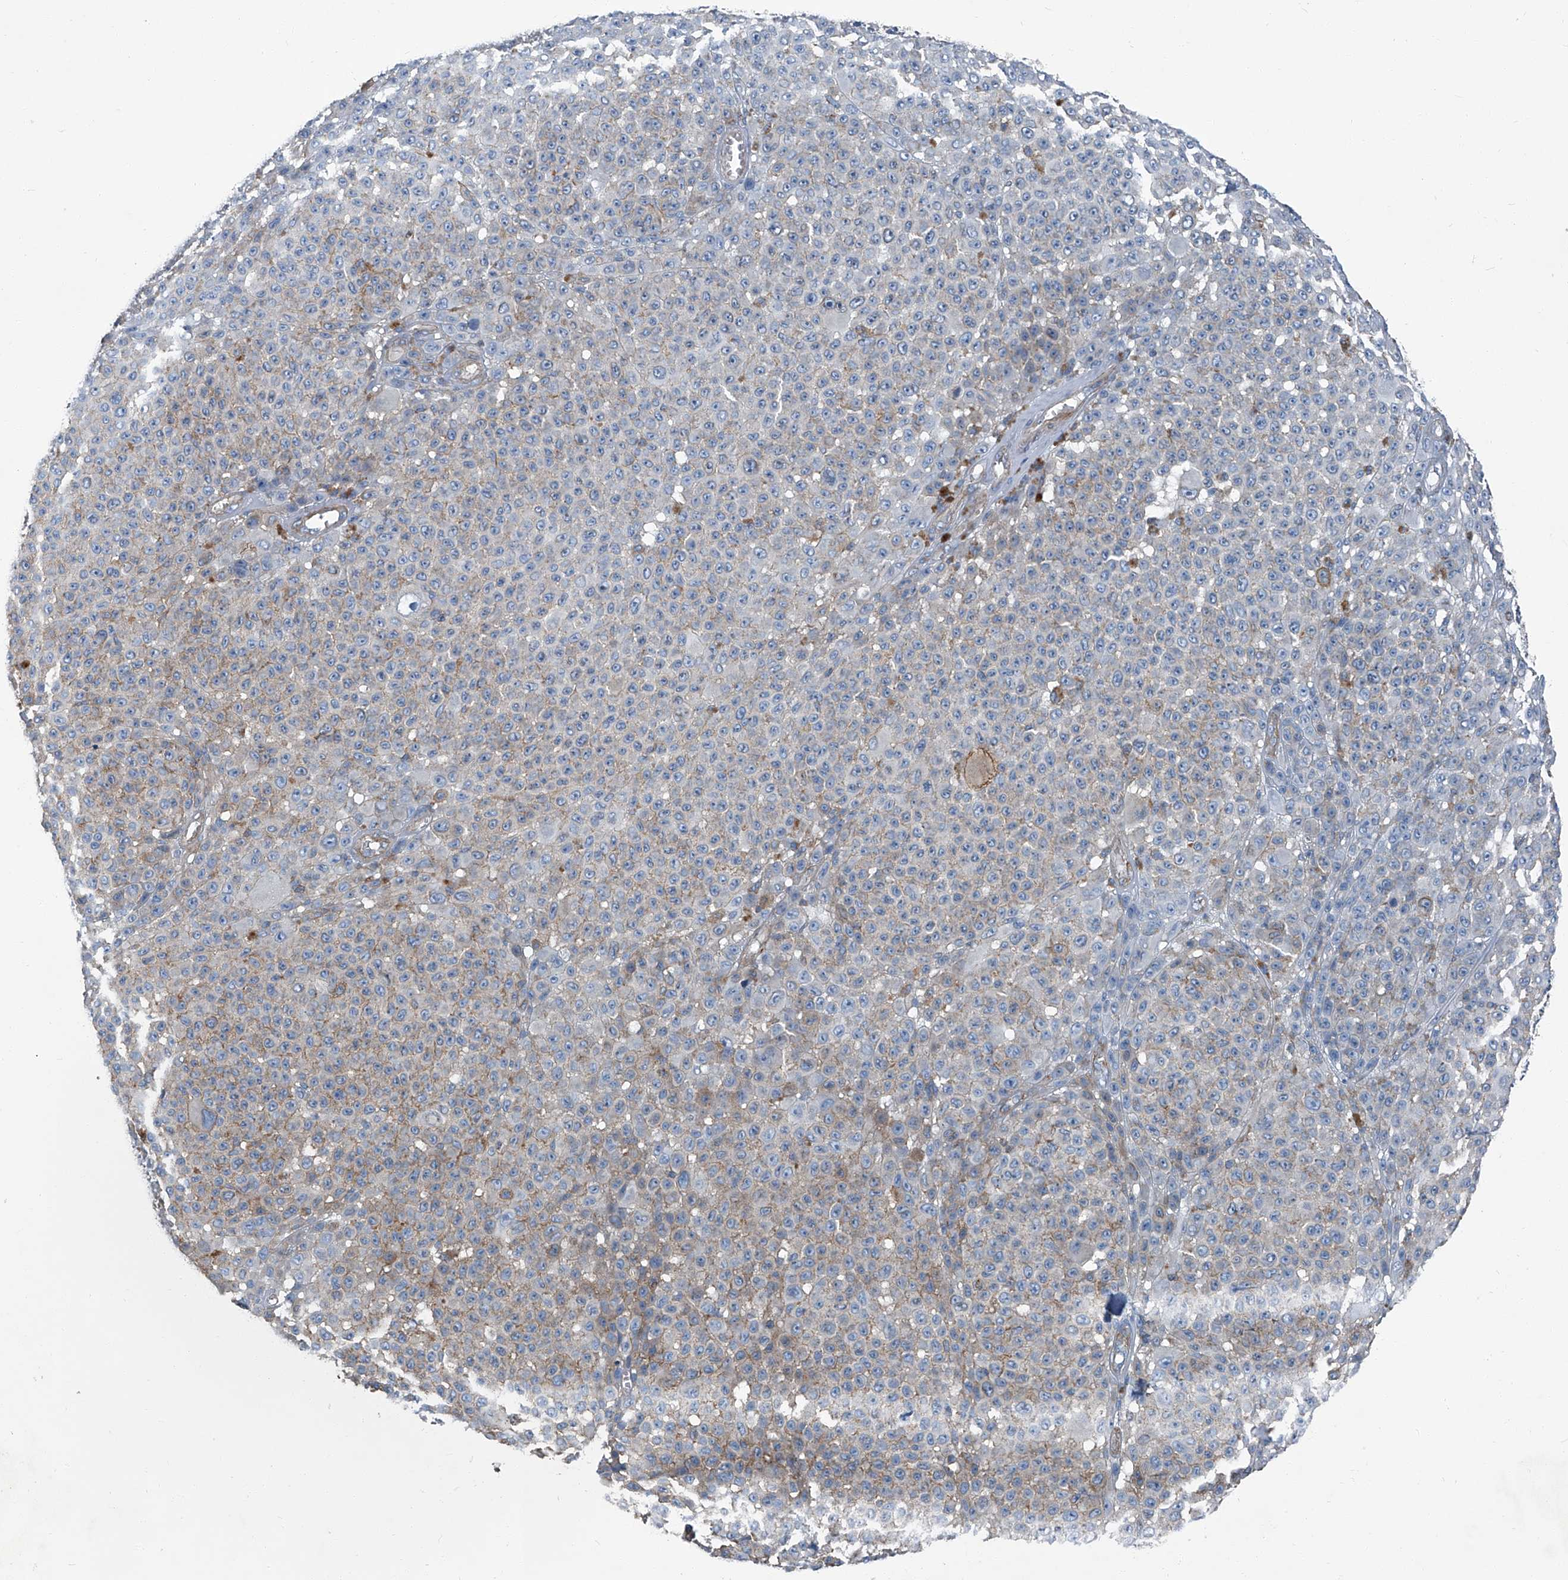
{"staining": {"intensity": "weak", "quantity": "<25%", "location": "cytoplasmic/membranous"}, "tissue": "melanoma", "cell_type": "Tumor cells", "image_type": "cancer", "snomed": [{"axis": "morphology", "description": "Malignant melanoma, NOS"}, {"axis": "topography", "description": "Skin"}], "caption": "Immunohistochemistry image of neoplastic tissue: human melanoma stained with DAB (3,3'-diaminobenzidine) displays no significant protein expression in tumor cells.", "gene": "SEPTIN7", "patient": {"sex": "female", "age": 94}}